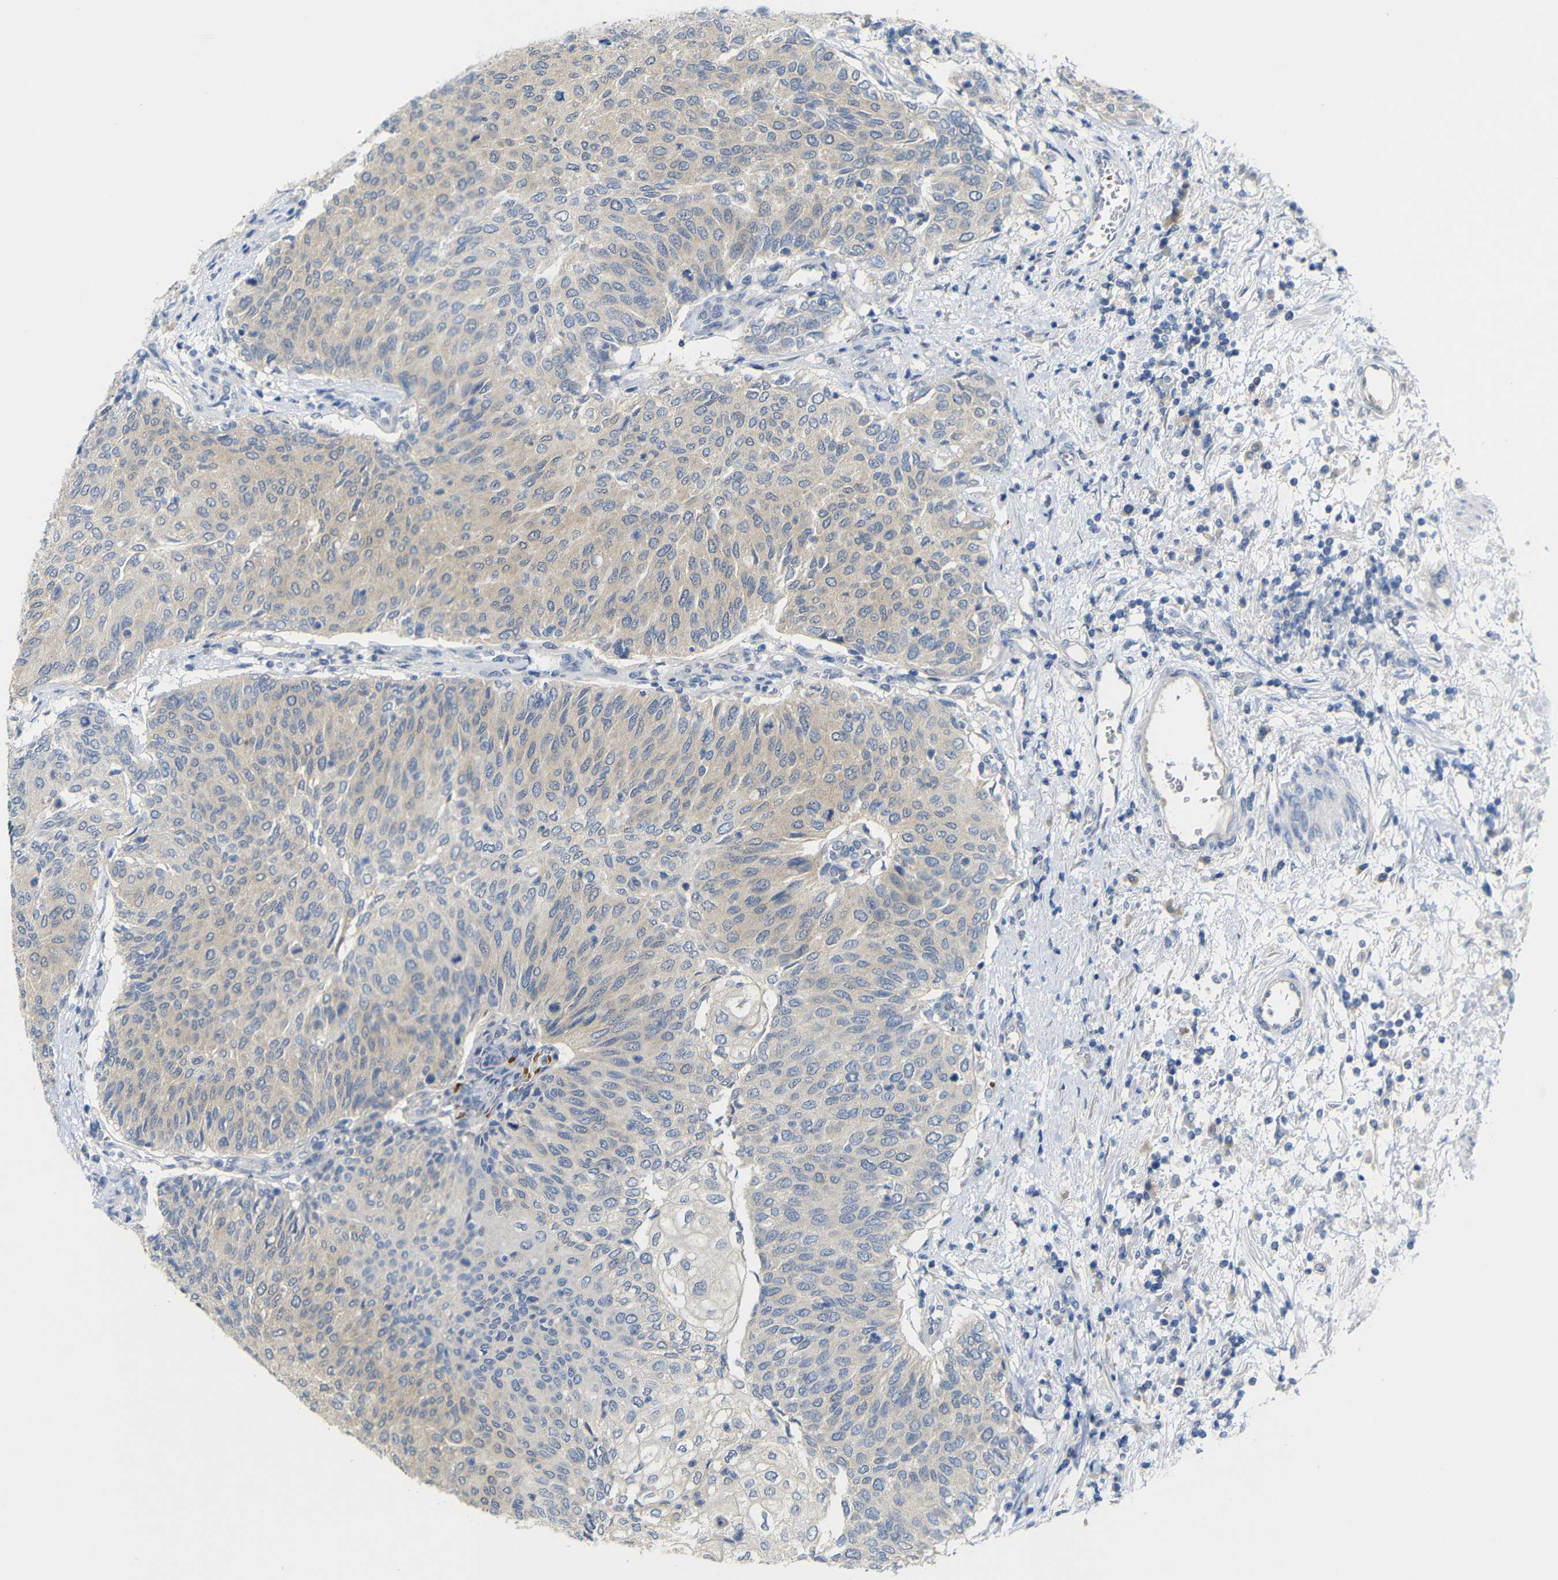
{"staining": {"intensity": "weak", "quantity": "25%-75%", "location": "cytoplasmic/membranous"}, "tissue": "urothelial cancer", "cell_type": "Tumor cells", "image_type": "cancer", "snomed": [{"axis": "morphology", "description": "Urothelial carcinoma, Low grade"}, {"axis": "topography", "description": "Urinary bladder"}], "caption": "There is low levels of weak cytoplasmic/membranous positivity in tumor cells of low-grade urothelial carcinoma, as demonstrated by immunohistochemical staining (brown color).", "gene": "TBC1D32", "patient": {"sex": "female", "age": 79}}